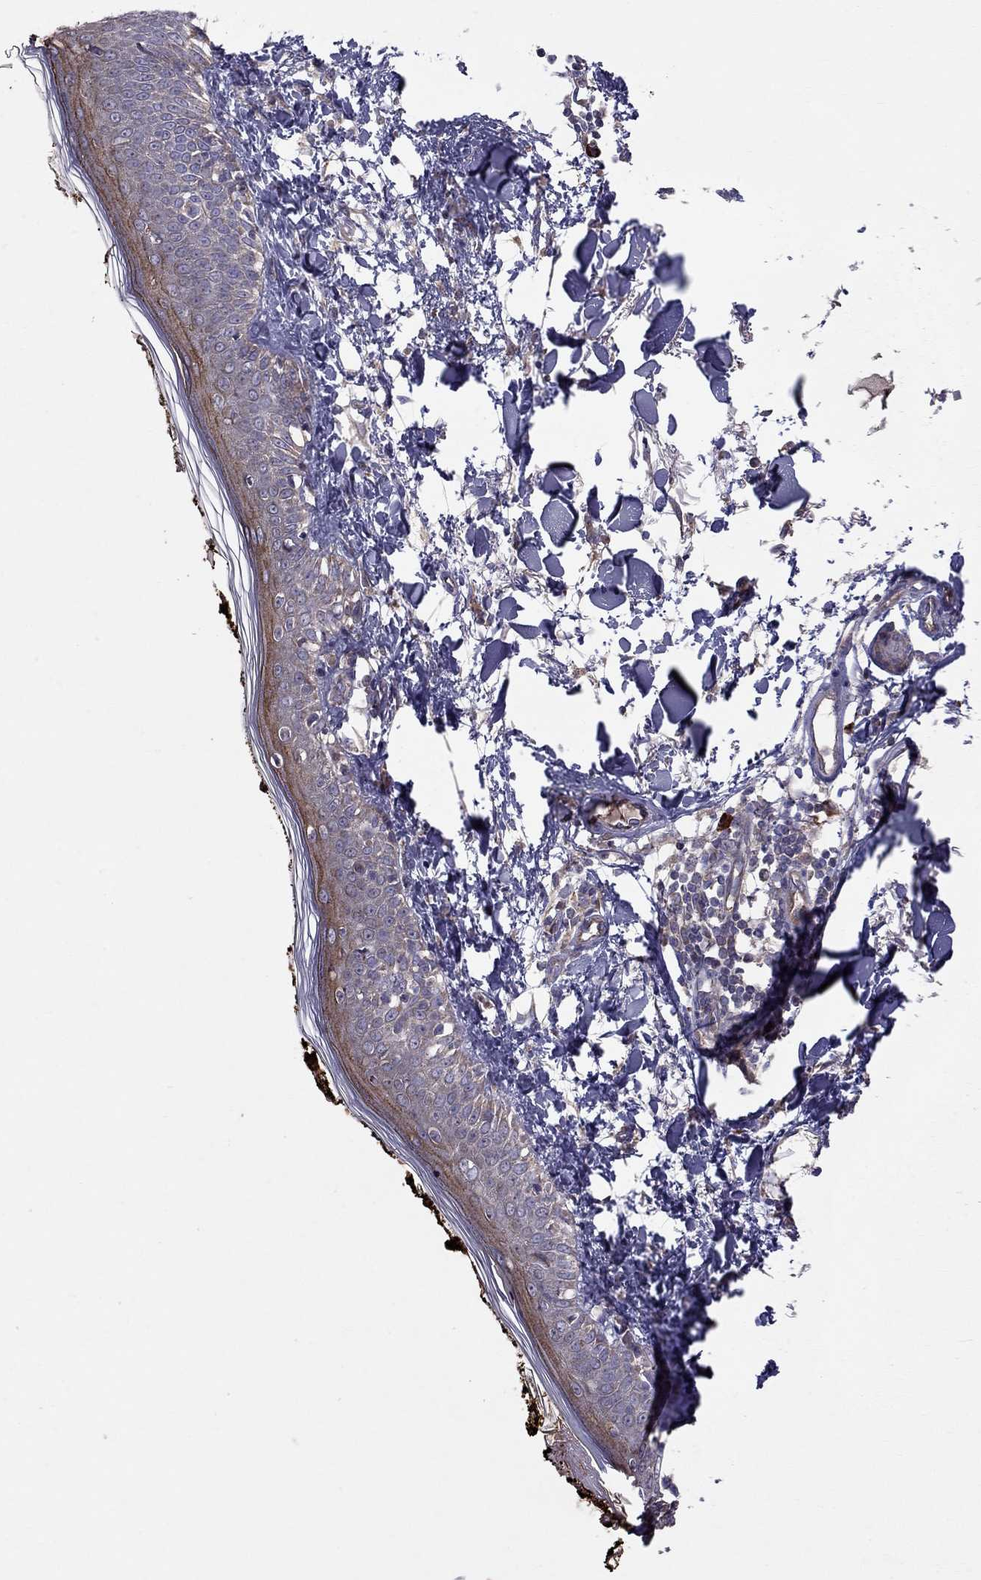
{"staining": {"intensity": "negative", "quantity": "none", "location": "none"}, "tissue": "skin", "cell_type": "Fibroblasts", "image_type": "normal", "snomed": [{"axis": "morphology", "description": "Normal tissue, NOS"}, {"axis": "topography", "description": "Skin"}], "caption": "This is a micrograph of immunohistochemistry staining of normal skin, which shows no staining in fibroblasts. (DAB immunohistochemistry (IHC), high magnification).", "gene": "PIK3CG", "patient": {"sex": "male", "age": 76}}